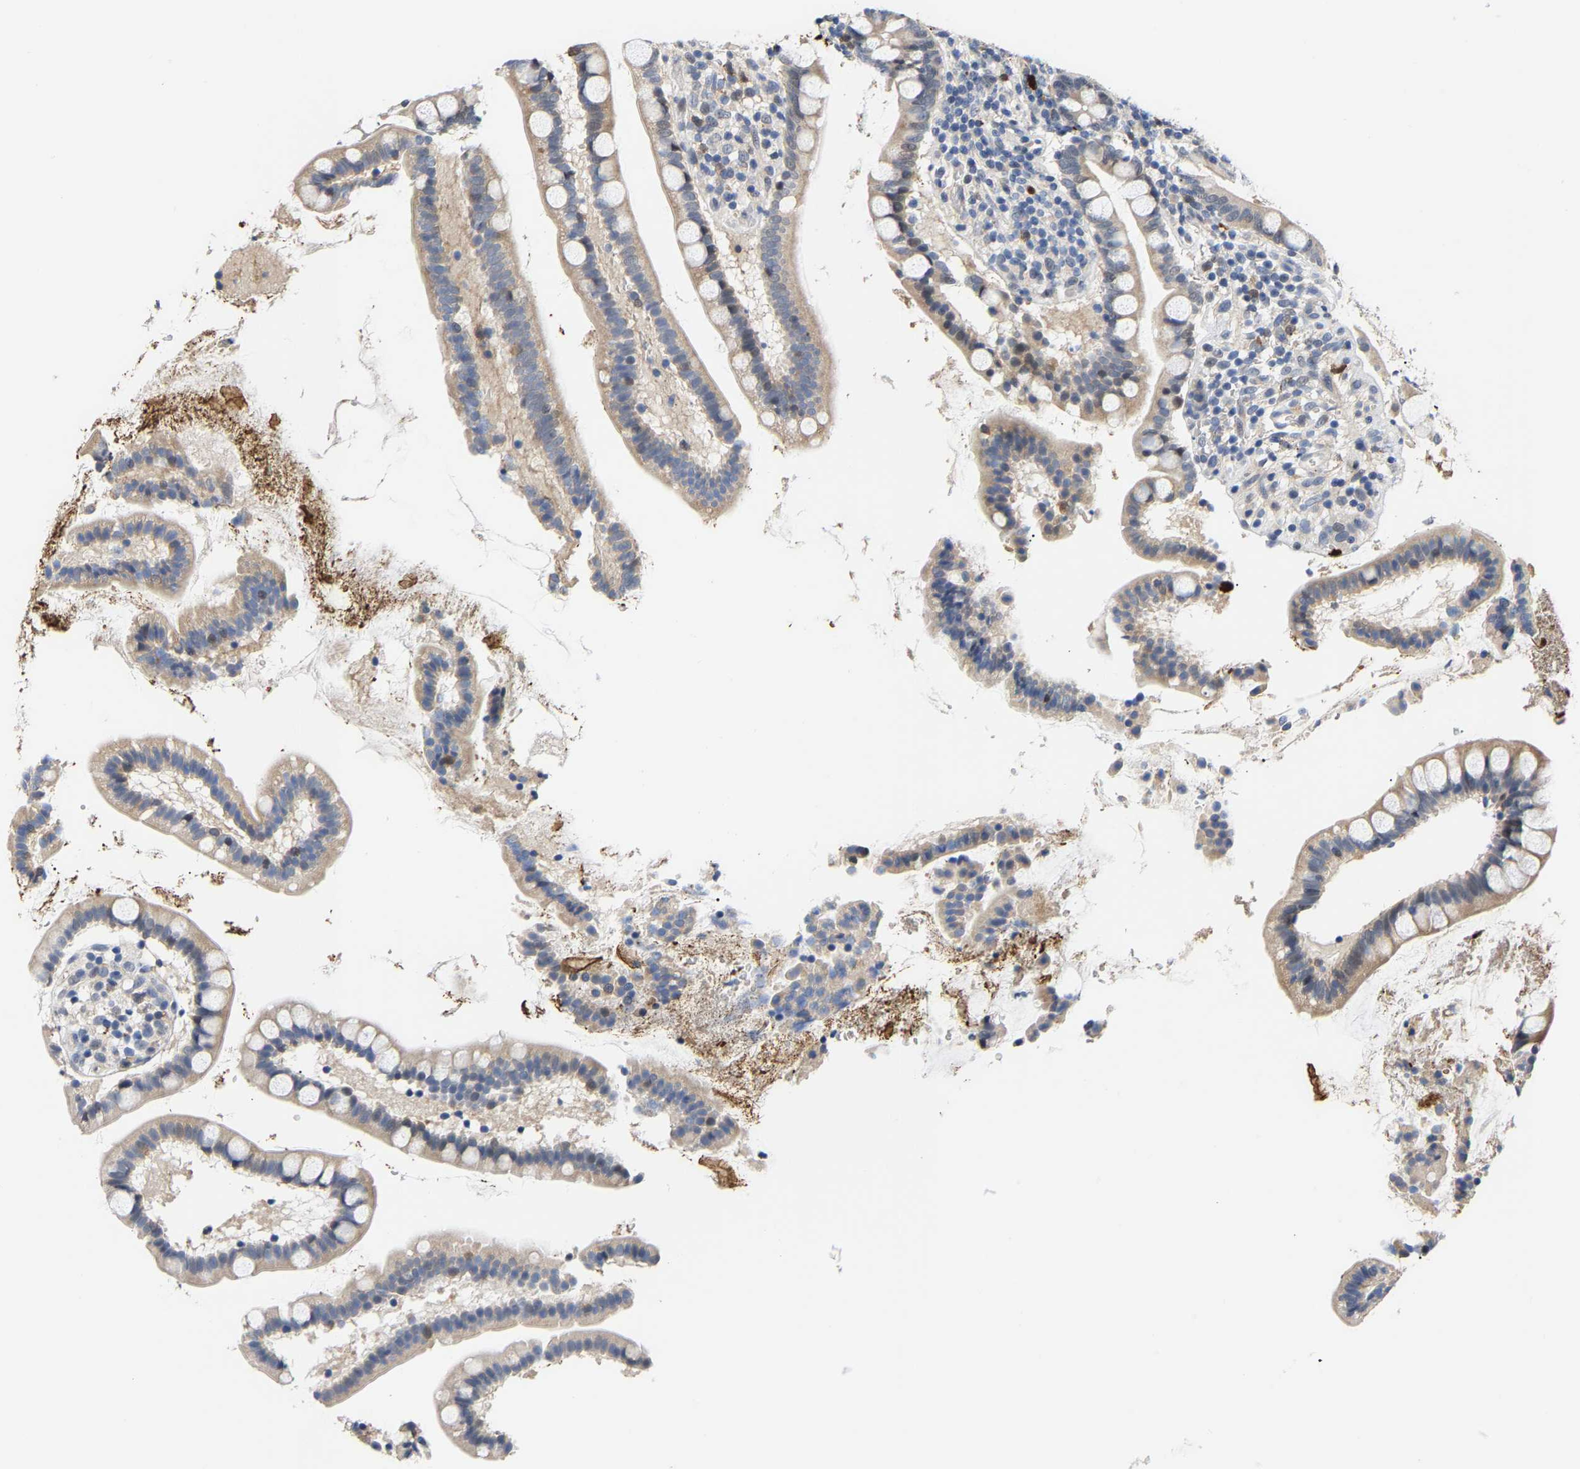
{"staining": {"intensity": "weak", "quantity": "<25%", "location": "cytoplasmic/membranous"}, "tissue": "small intestine", "cell_type": "Glandular cells", "image_type": "normal", "snomed": [{"axis": "morphology", "description": "Normal tissue, NOS"}, {"axis": "topography", "description": "Small intestine"}], "caption": "The image demonstrates no staining of glandular cells in normal small intestine.", "gene": "TDRD7", "patient": {"sex": "female", "age": 84}}